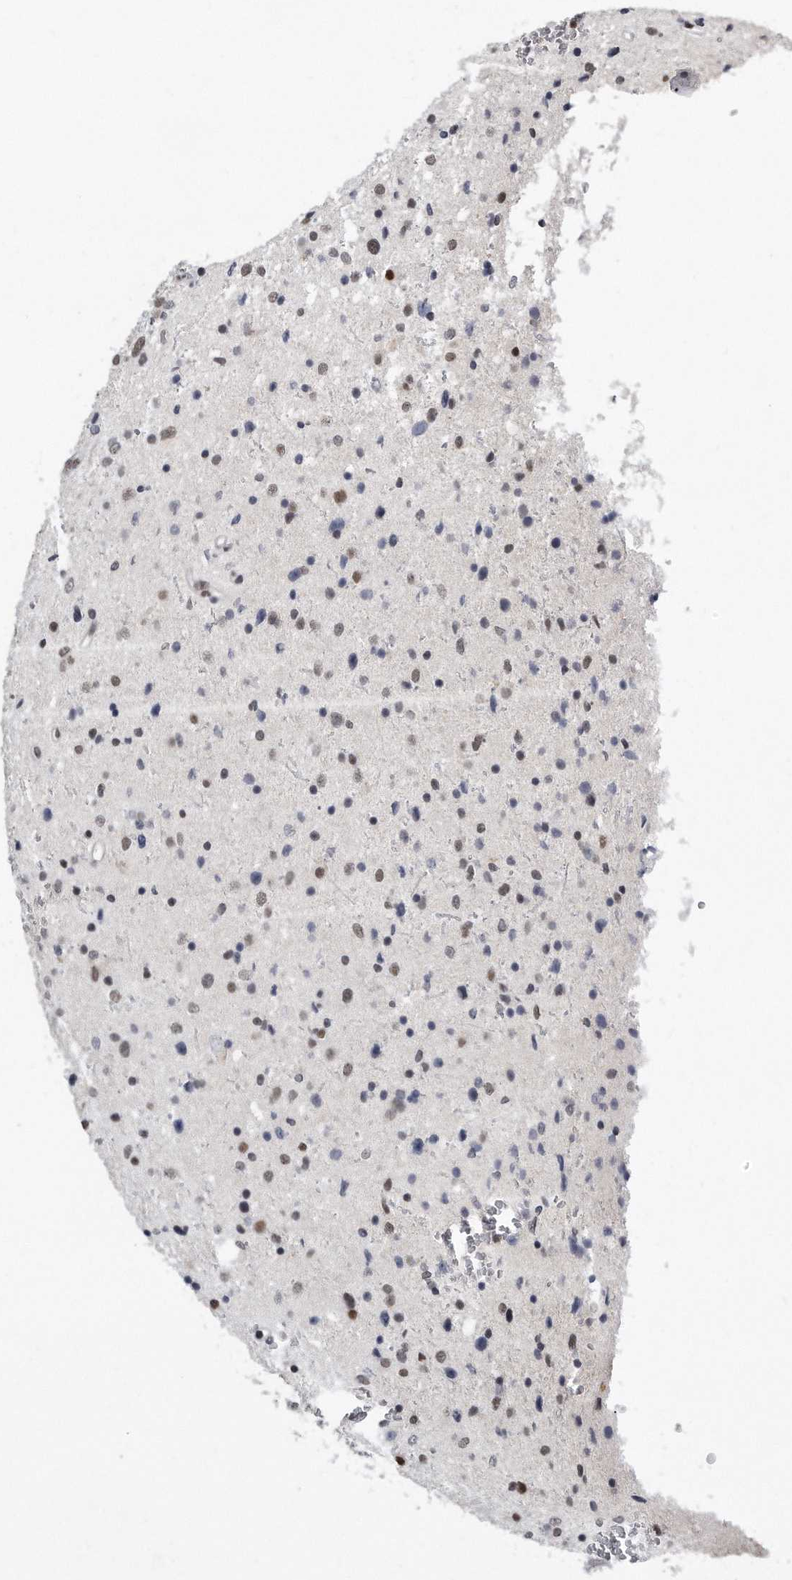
{"staining": {"intensity": "moderate", "quantity": "<25%", "location": "nuclear"}, "tissue": "glioma", "cell_type": "Tumor cells", "image_type": "cancer", "snomed": [{"axis": "morphology", "description": "Glioma, malignant, Low grade"}, {"axis": "topography", "description": "Brain"}], "caption": "Protein staining of low-grade glioma (malignant) tissue demonstrates moderate nuclear expression in approximately <25% of tumor cells.", "gene": "CTBP2", "patient": {"sex": "female", "age": 37}}